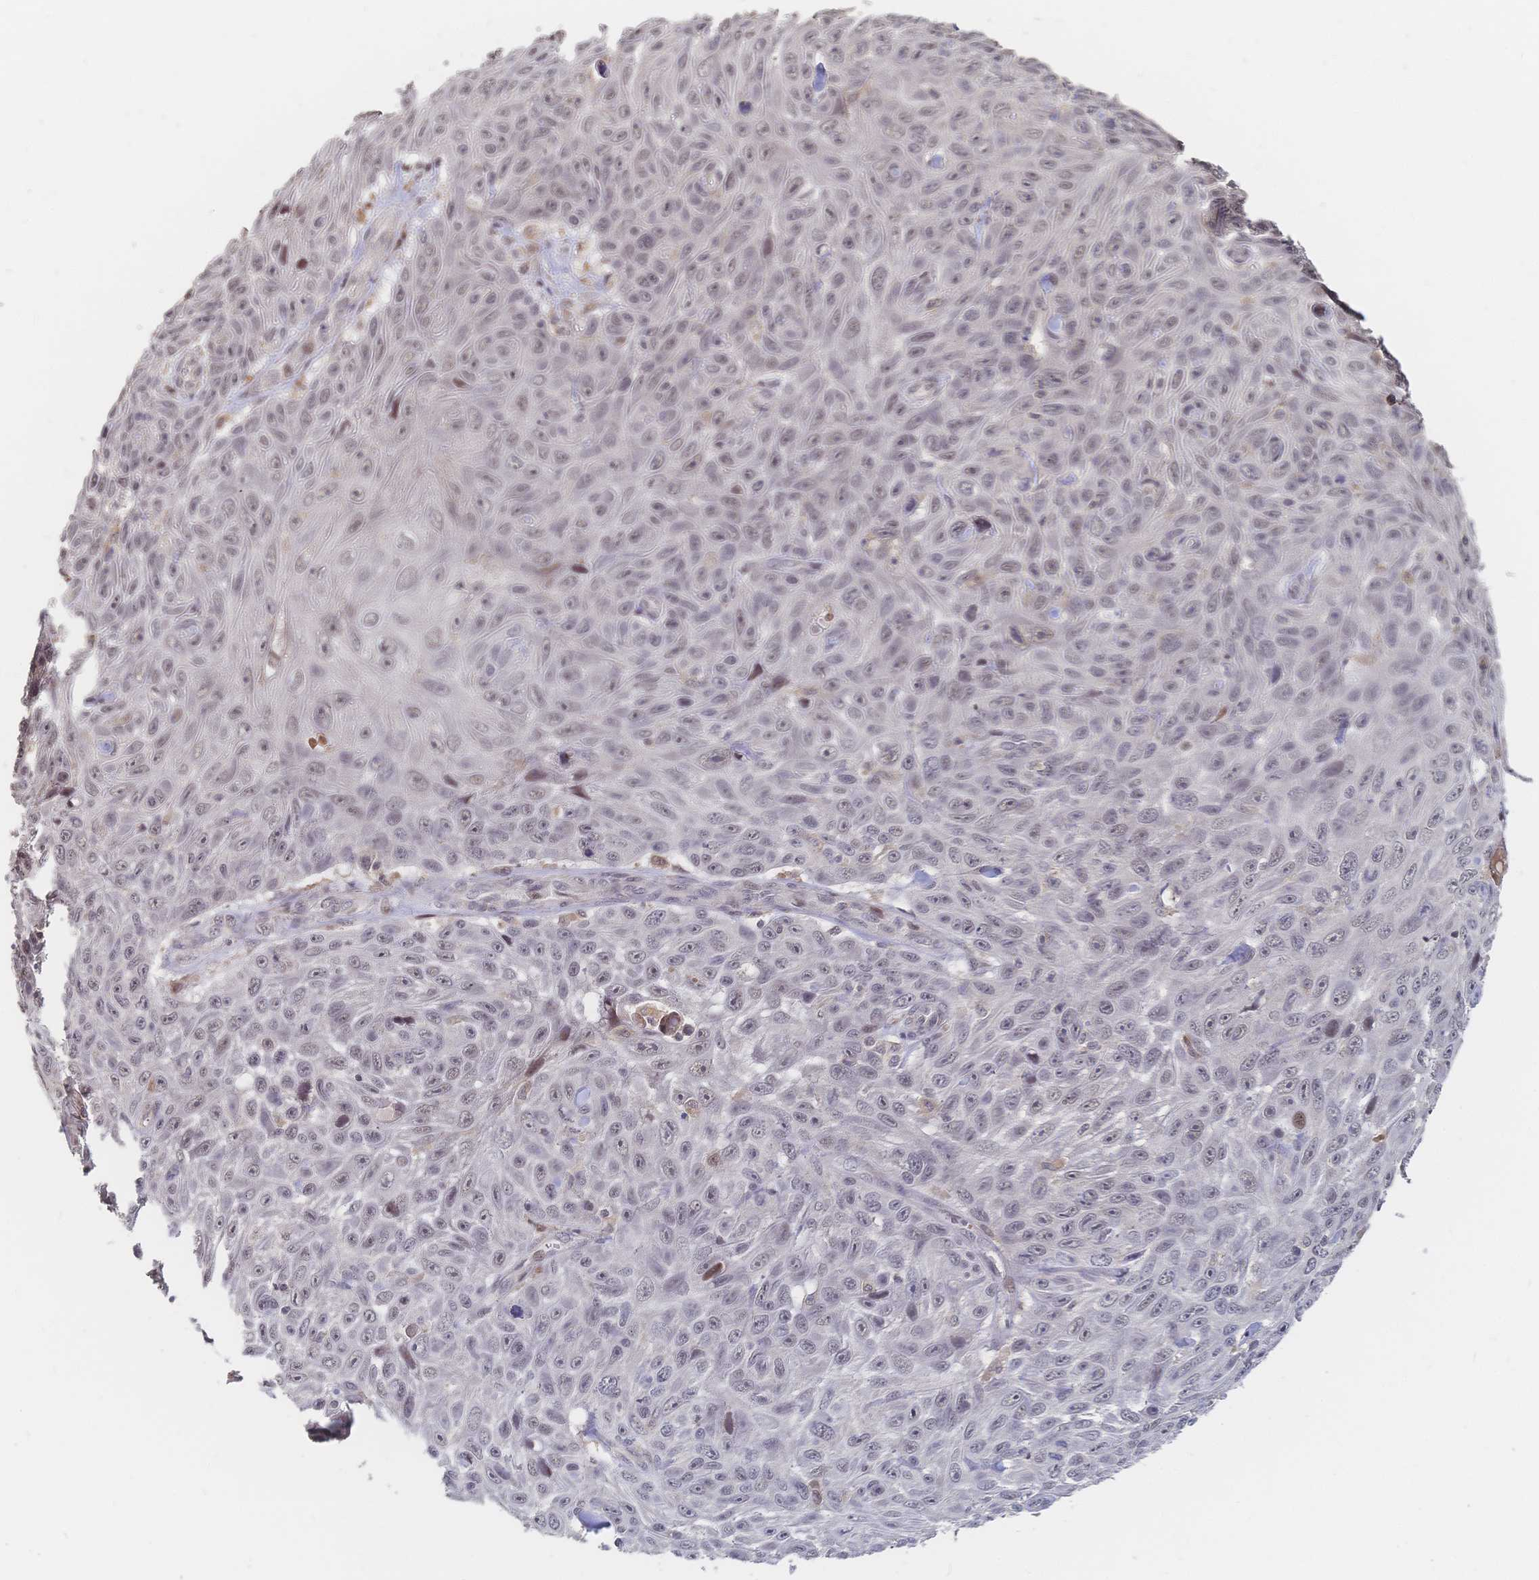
{"staining": {"intensity": "weak", "quantity": "25%-75%", "location": "nuclear"}, "tissue": "skin cancer", "cell_type": "Tumor cells", "image_type": "cancer", "snomed": [{"axis": "morphology", "description": "Squamous cell carcinoma, NOS"}, {"axis": "topography", "description": "Skin"}], "caption": "Tumor cells display weak nuclear positivity in approximately 25%-75% of cells in skin squamous cell carcinoma.", "gene": "LRP5", "patient": {"sex": "male", "age": 82}}